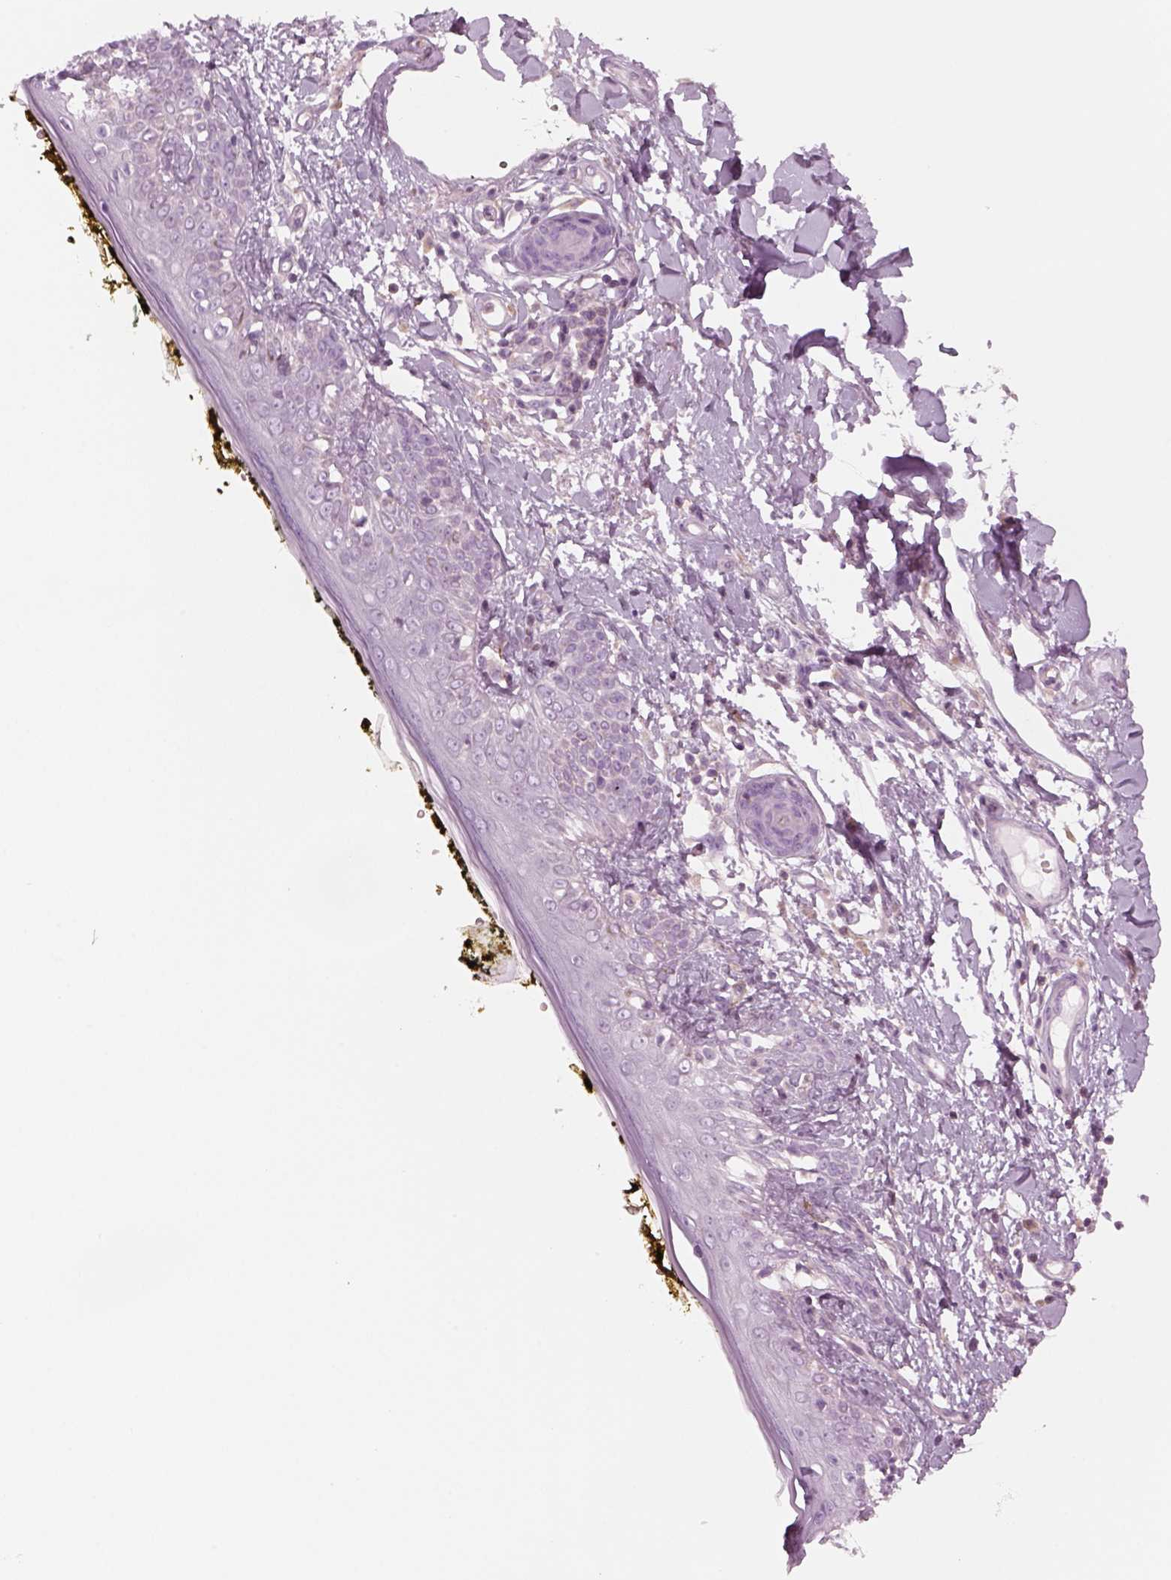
{"staining": {"intensity": "negative", "quantity": "none", "location": "none"}, "tissue": "skin", "cell_type": "Fibroblasts", "image_type": "normal", "snomed": [{"axis": "morphology", "description": "Normal tissue, NOS"}, {"axis": "topography", "description": "Skin"}], "caption": "Immunohistochemistry micrograph of normal human skin stained for a protein (brown), which shows no expression in fibroblasts. (DAB immunohistochemistry with hematoxylin counter stain).", "gene": "SLC1A7", "patient": {"sex": "male", "age": 76}}